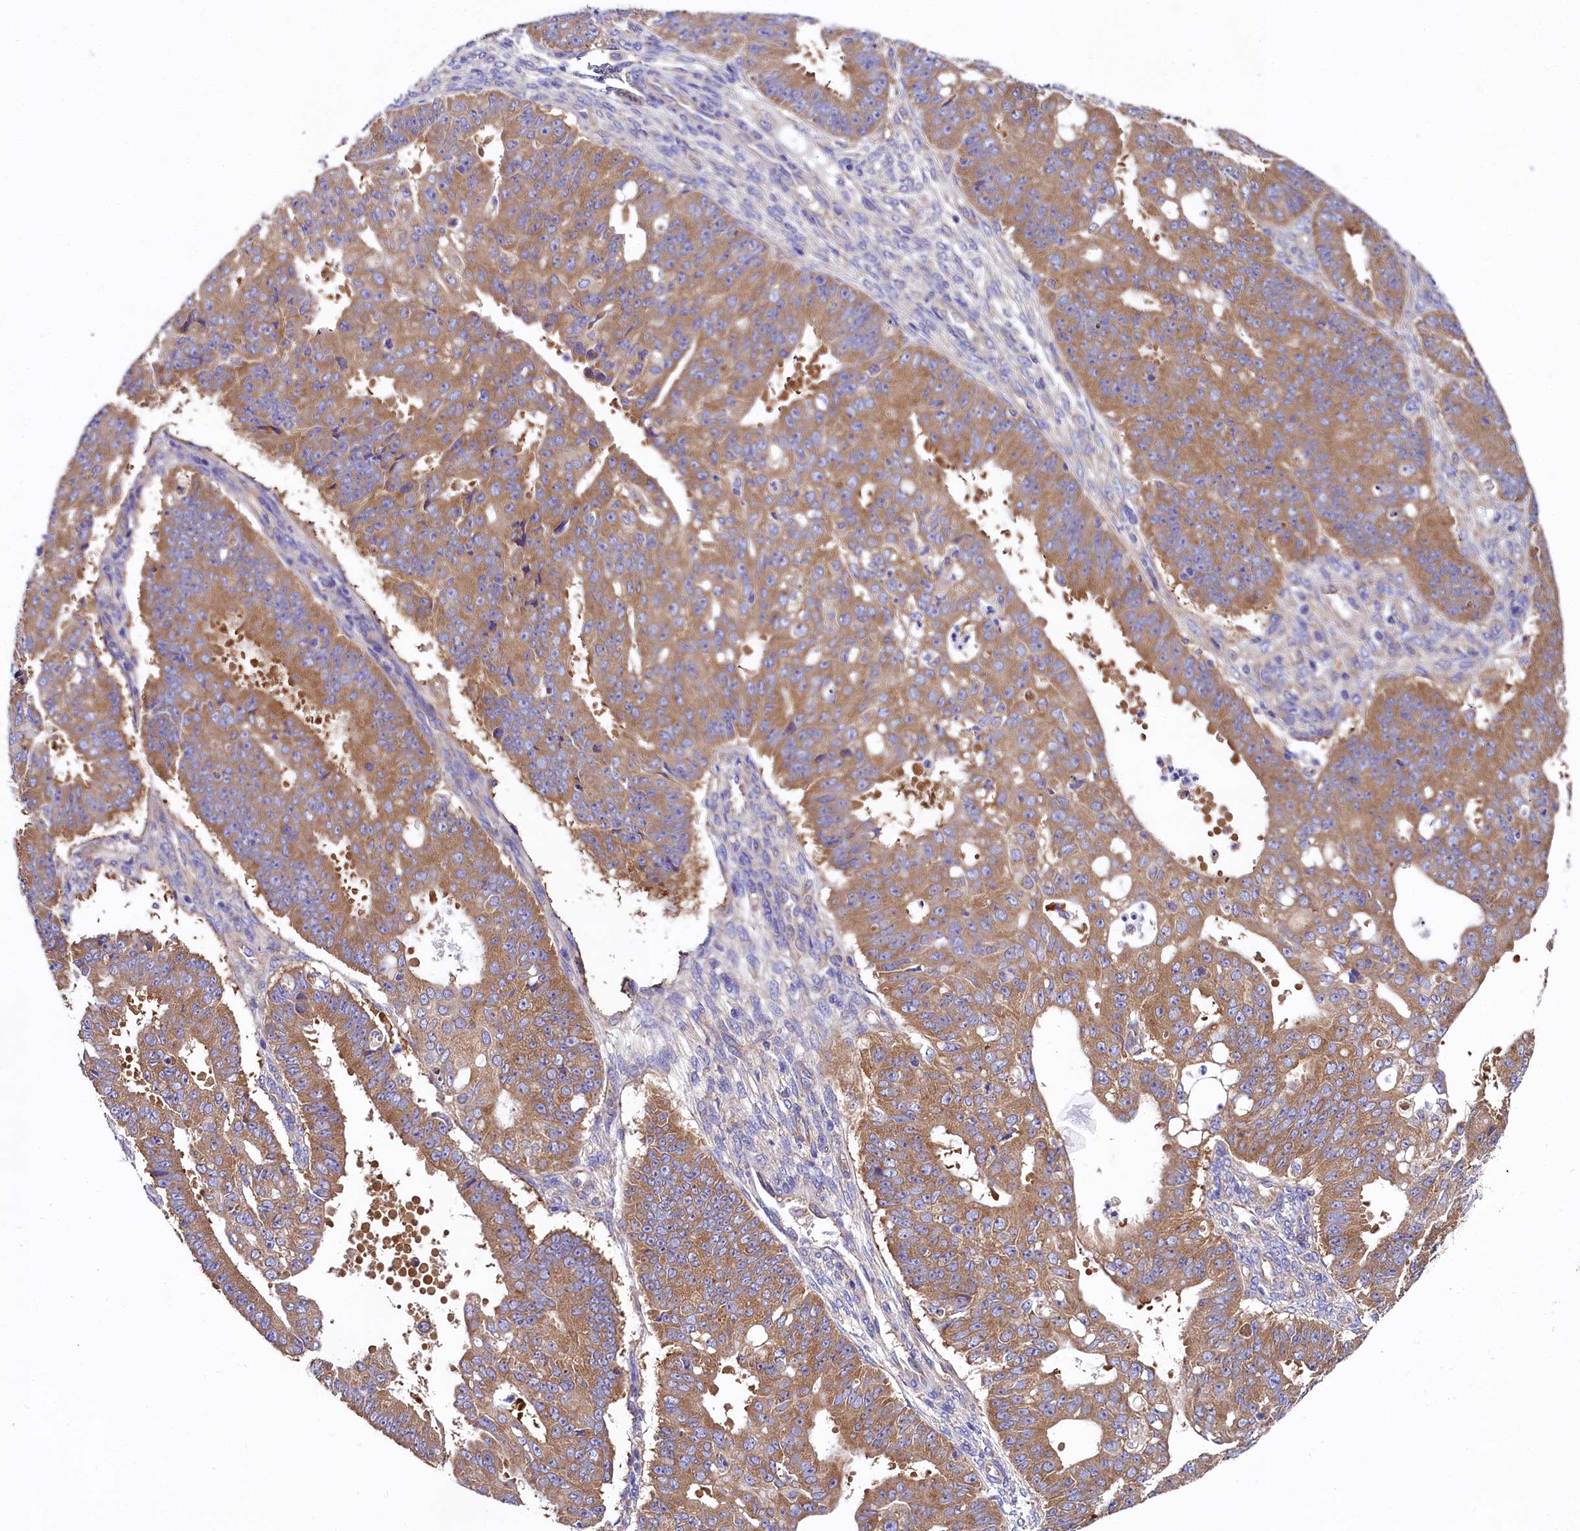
{"staining": {"intensity": "moderate", "quantity": ">75%", "location": "cytoplasmic/membranous"}, "tissue": "ovarian cancer", "cell_type": "Tumor cells", "image_type": "cancer", "snomed": [{"axis": "morphology", "description": "Carcinoma, endometroid"}, {"axis": "topography", "description": "Appendix"}, {"axis": "topography", "description": "Ovary"}], "caption": "Immunohistochemistry (IHC) of human ovarian endometroid carcinoma displays medium levels of moderate cytoplasmic/membranous expression in approximately >75% of tumor cells.", "gene": "QARS1", "patient": {"sex": "female", "age": 42}}